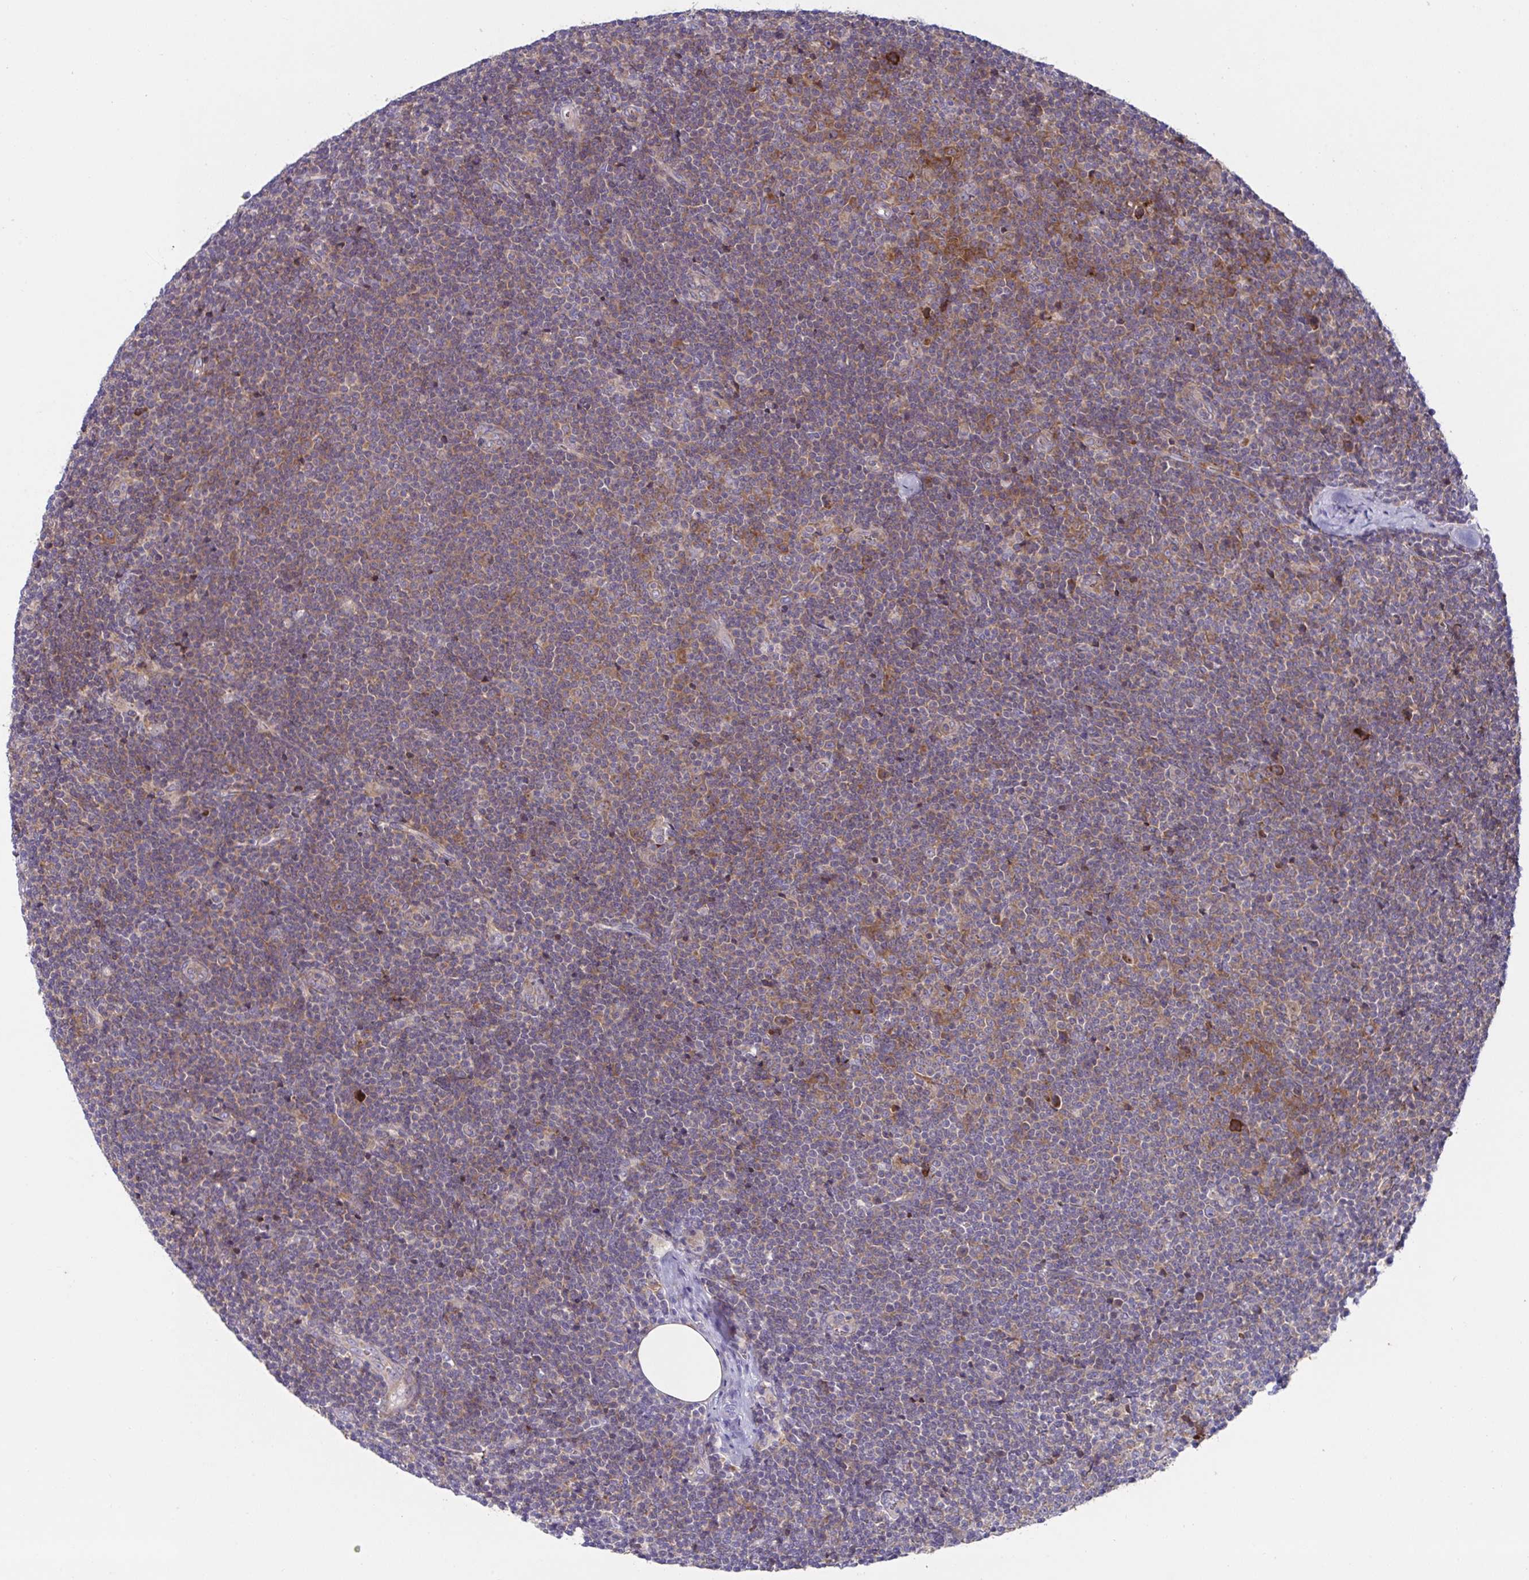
{"staining": {"intensity": "moderate", "quantity": "25%-75%", "location": "cytoplasmic/membranous"}, "tissue": "lymphoma", "cell_type": "Tumor cells", "image_type": "cancer", "snomed": [{"axis": "morphology", "description": "Malignant lymphoma, non-Hodgkin's type, Low grade"}, {"axis": "topography", "description": "Lymph node"}], "caption": "Lymphoma tissue shows moderate cytoplasmic/membranous positivity in about 25%-75% of tumor cells, visualized by immunohistochemistry. Ihc stains the protein in brown and the nuclei are stained blue.", "gene": "FAU", "patient": {"sex": "male", "age": 48}}